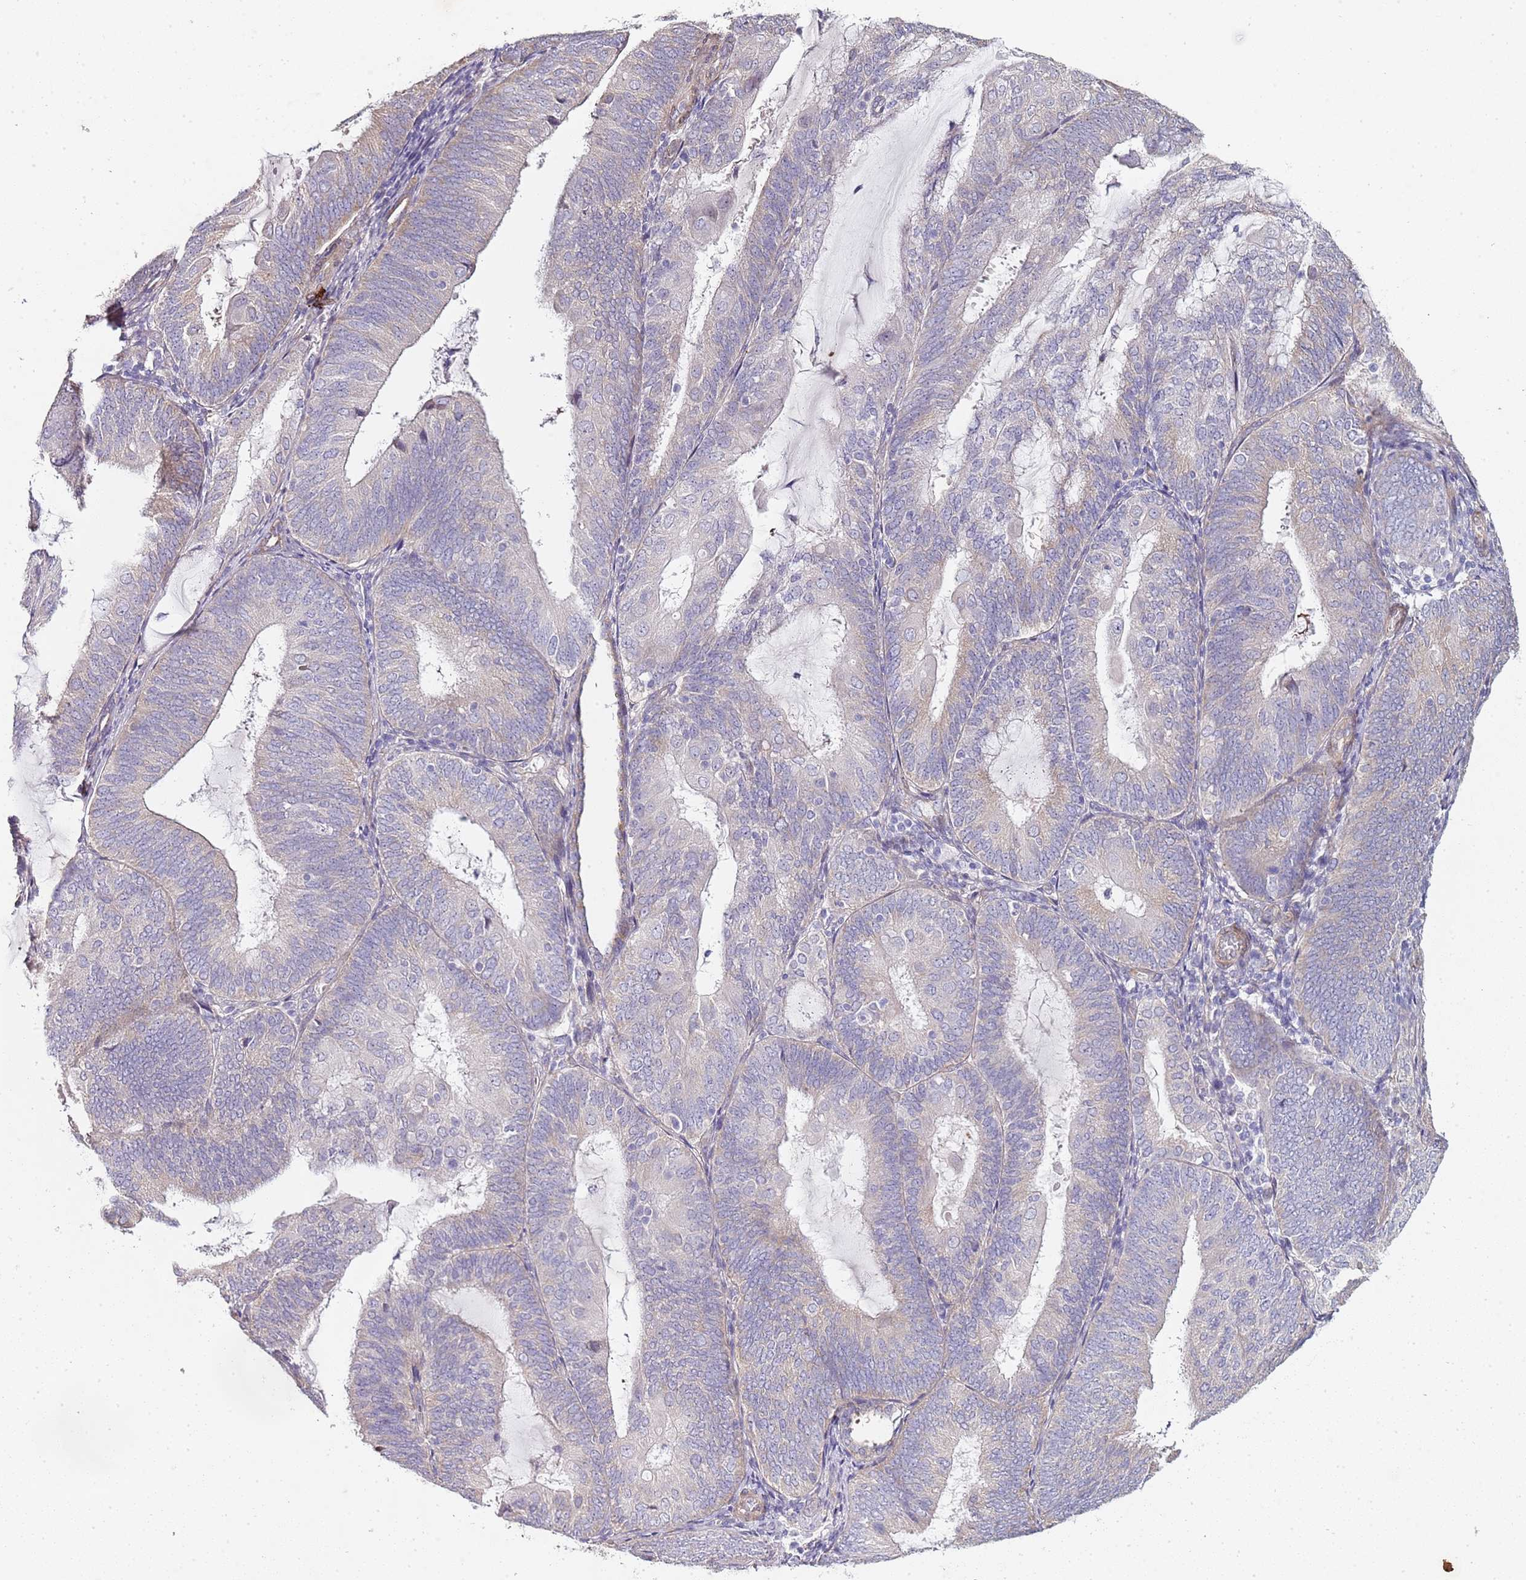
{"staining": {"intensity": "negative", "quantity": "none", "location": "none"}, "tissue": "endometrial cancer", "cell_type": "Tumor cells", "image_type": "cancer", "snomed": [{"axis": "morphology", "description": "Adenocarcinoma, NOS"}, {"axis": "topography", "description": "Endometrium"}], "caption": "This is an immunohistochemistry (IHC) photomicrograph of human endometrial adenocarcinoma. There is no positivity in tumor cells.", "gene": "TBC1D9", "patient": {"sex": "female", "age": 81}}